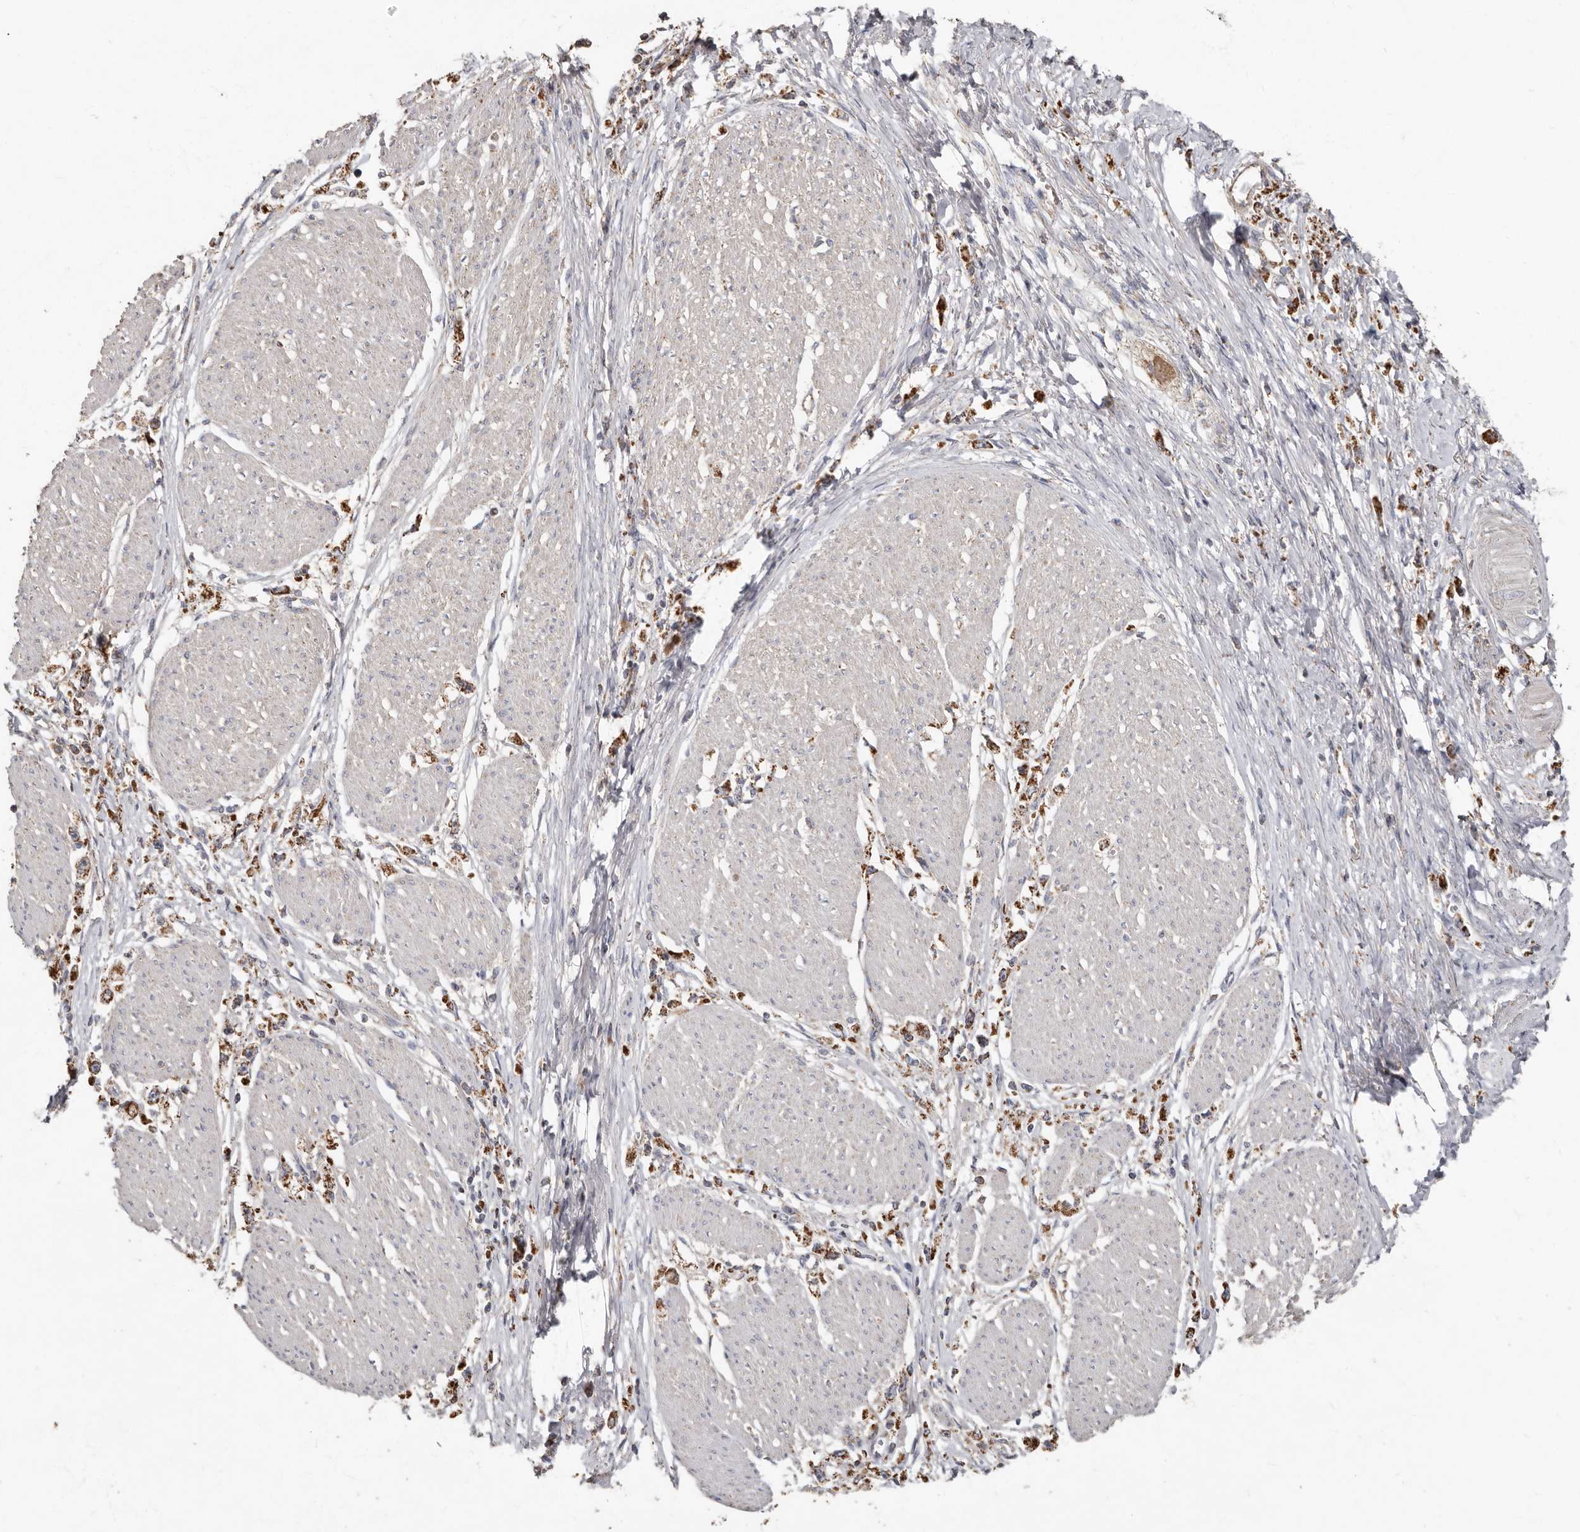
{"staining": {"intensity": "strong", "quantity": ">75%", "location": "cytoplasmic/membranous"}, "tissue": "stomach cancer", "cell_type": "Tumor cells", "image_type": "cancer", "snomed": [{"axis": "morphology", "description": "Adenocarcinoma, NOS"}, {"axis": "topography", "description": "Stomach"}], "caption": "Immunohistochemical staining of adenocarcinoma (stomach) demonstrates high levels of strong cytoplasmic/membranous expression in about >75% of tumor cells.", "gene": "KIF26B", "patient": {"sex": "female", "age": 59}}